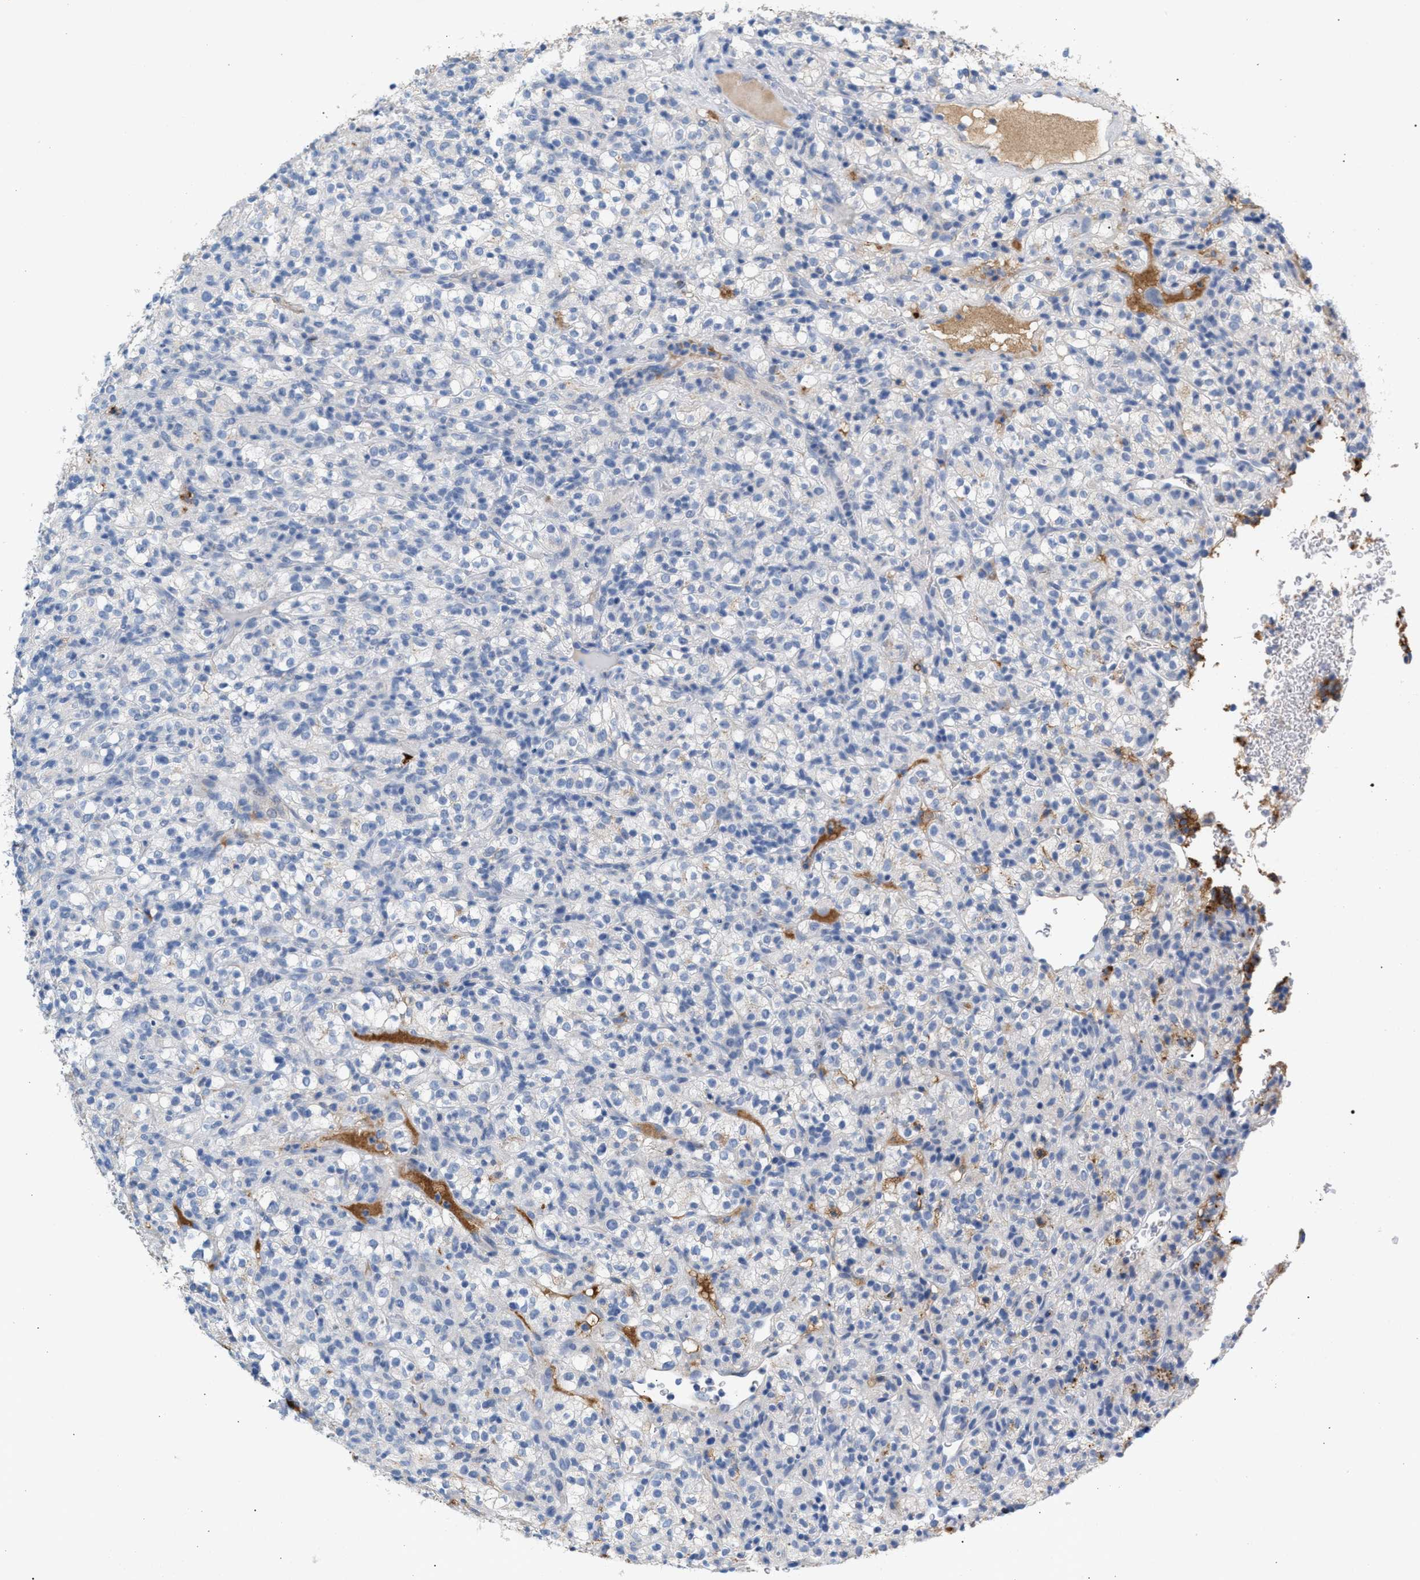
{"staining": {"intensity": "negative", "quantity": "none", "location": "none"}, "tissue": "renal cancer", "cell_type": "Tumor cells", "image_type": "cancer", "snomed": [{"axis": "morphology", "description": "Normal tissue, NOS"}, {"axis": "morphology", "description": "Adenocarcinoma, NOS"}, {"axis": "topography", "description": "Kidney"}], "caption": "This is an immunohistochemistry (IHC) histopathology image of adenocarcinoma (renal). There is no staining in tumor cells.", "gene": "APOH", "patient": {"sex": "female", "age": 72}}